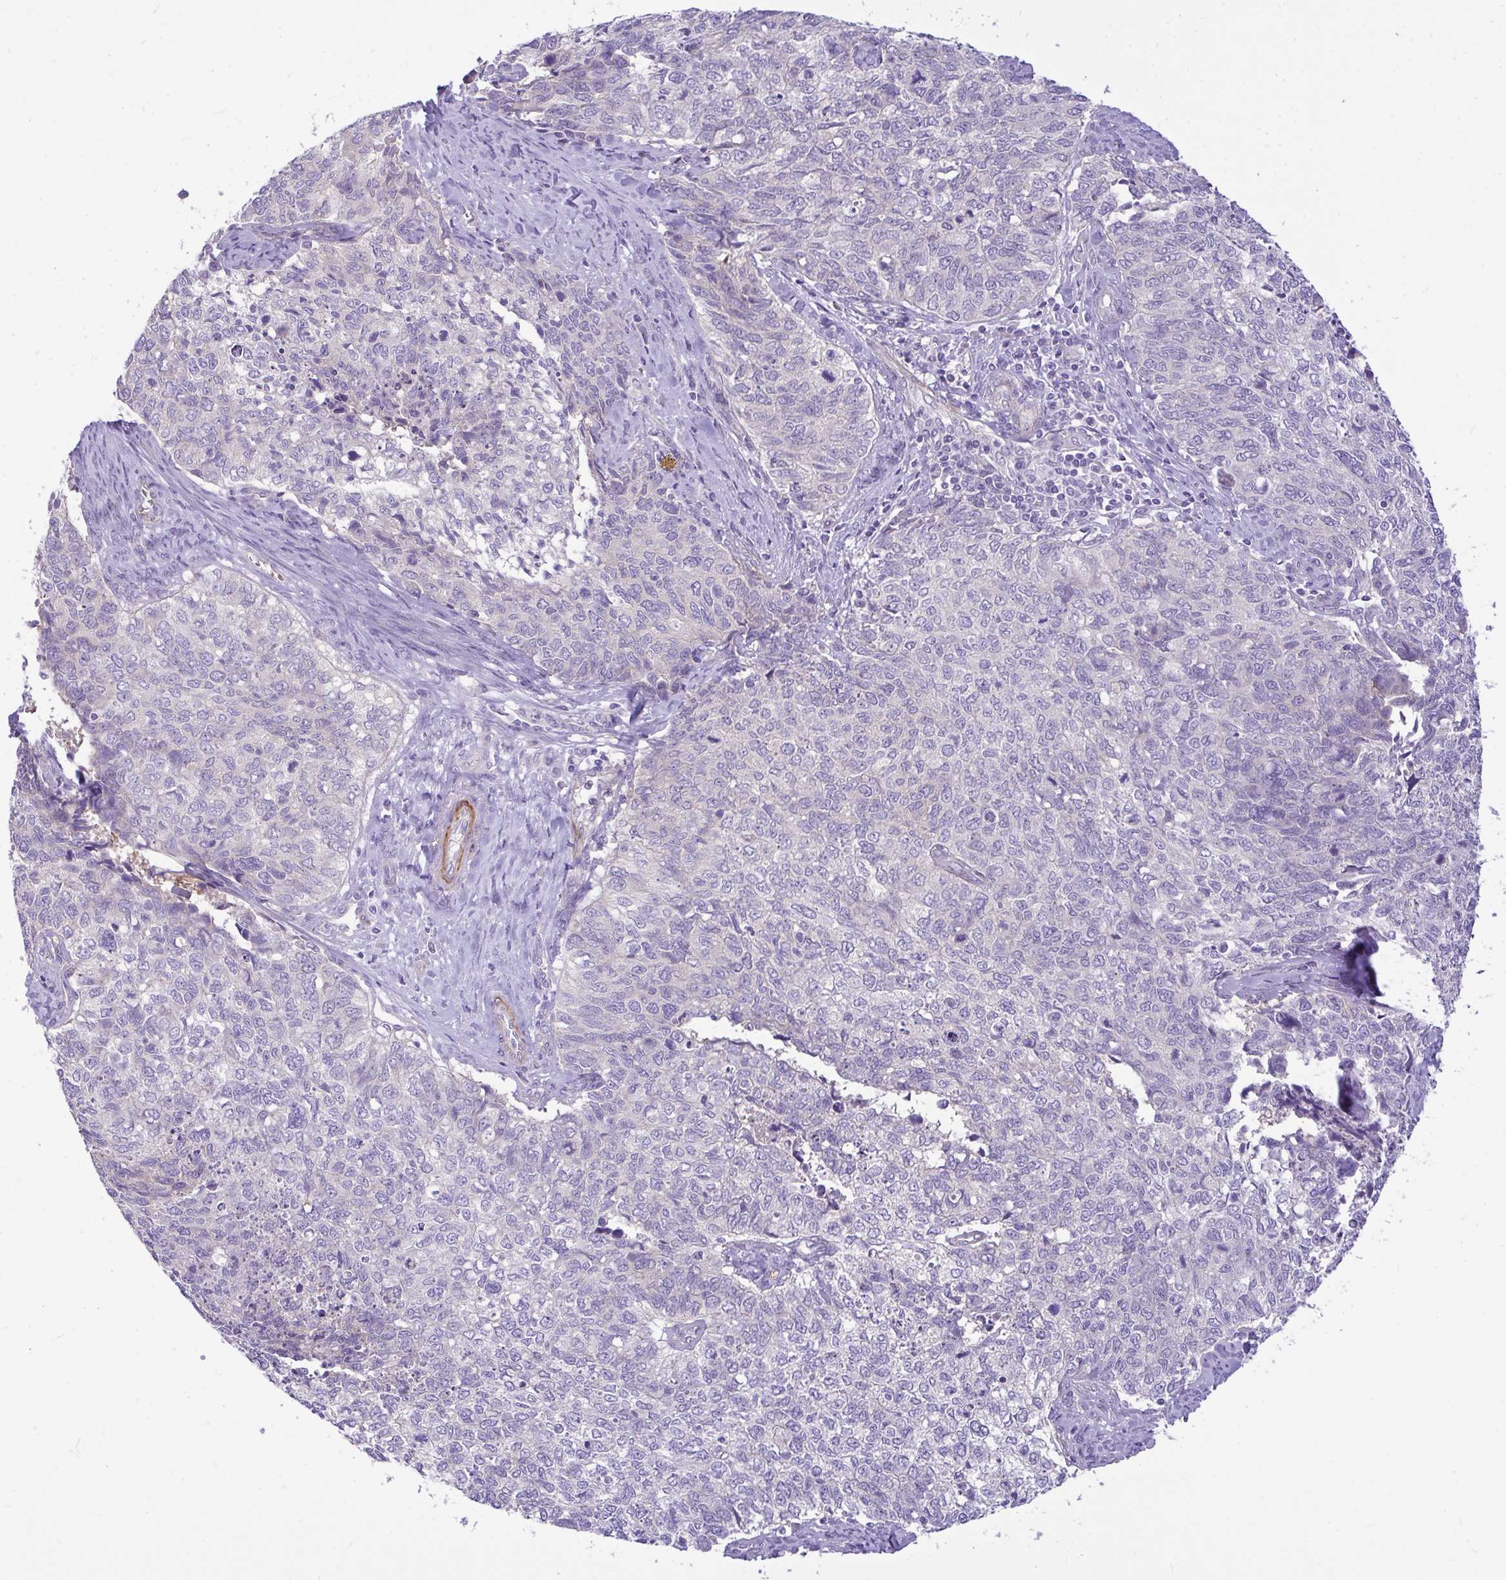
{"staining": {"intensity": "negative", "quantity": "none", "location": "none"}, "tissue": "cervical cancer", "cell_type": "Tumor cells", "image_type": "cancer", "snomed": [{"axis": "morphology", "description": "Adenocarcinoma, NOS"}, {"axis": "topography", "description": "Cervix"}], "caption": "Tumor cells show no significant protein staining in cervical adenocarcinoma. The staining was performed using DAB (3,3'-diaminobenzidine) to visualize the protein expression in brown, while the nuclei were stained in blue with hematoxylin (Magnification: 20x).", "gene": "MOCS1", "patient": {"sex": "female", "age": 63}}